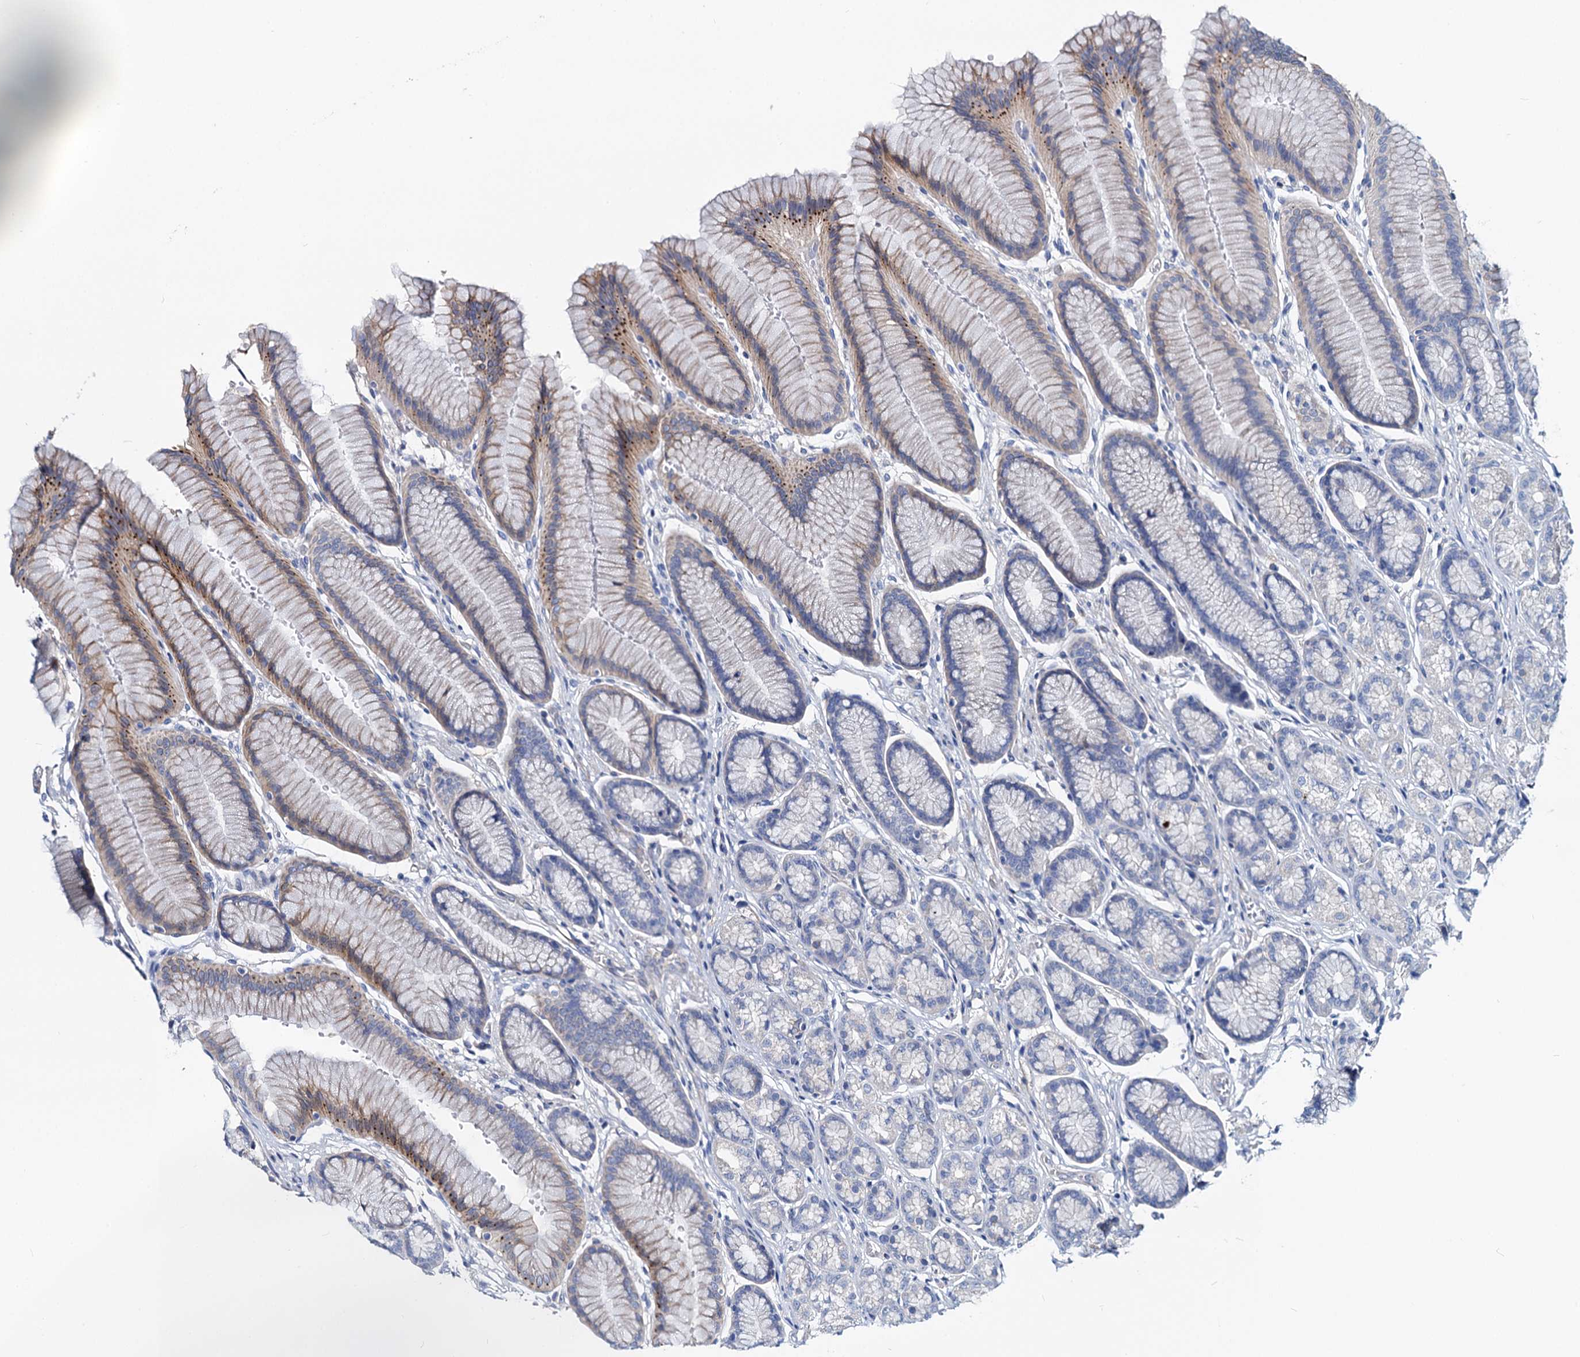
{"staining": {"intensity": "moderate", "quantity": "<25%", "location": "cytoplasmic/membranous"}, "tissue": "stomach", "cell_type": "Glandular cells", "image_type": "normal", "snomed": [{"axis": "morphology", "description": "Normal tissue, NOS"}, {"axis": "morphology", "description": "Adenocarcinoma, NOS"}, {"axis": "morphology", "description": "Adenocarcinoma, High grade"}, {"axis": "topography", "description": "Stomach, upper"}, {"axis": "topography", "description": "Stomach"}], "caption": "Immunohistochemistry (IHC) of benign stomach demonstrates low levels of moderate cytoplasmic/membranous positivity in about <25% of glandular cells. Using DAB (brown) and hematoxylin (blue) stains, captured at high magnification using brightfield microscopy.", "gene": "DYDC2", "patient": {"sex": "female", "age": 65}}